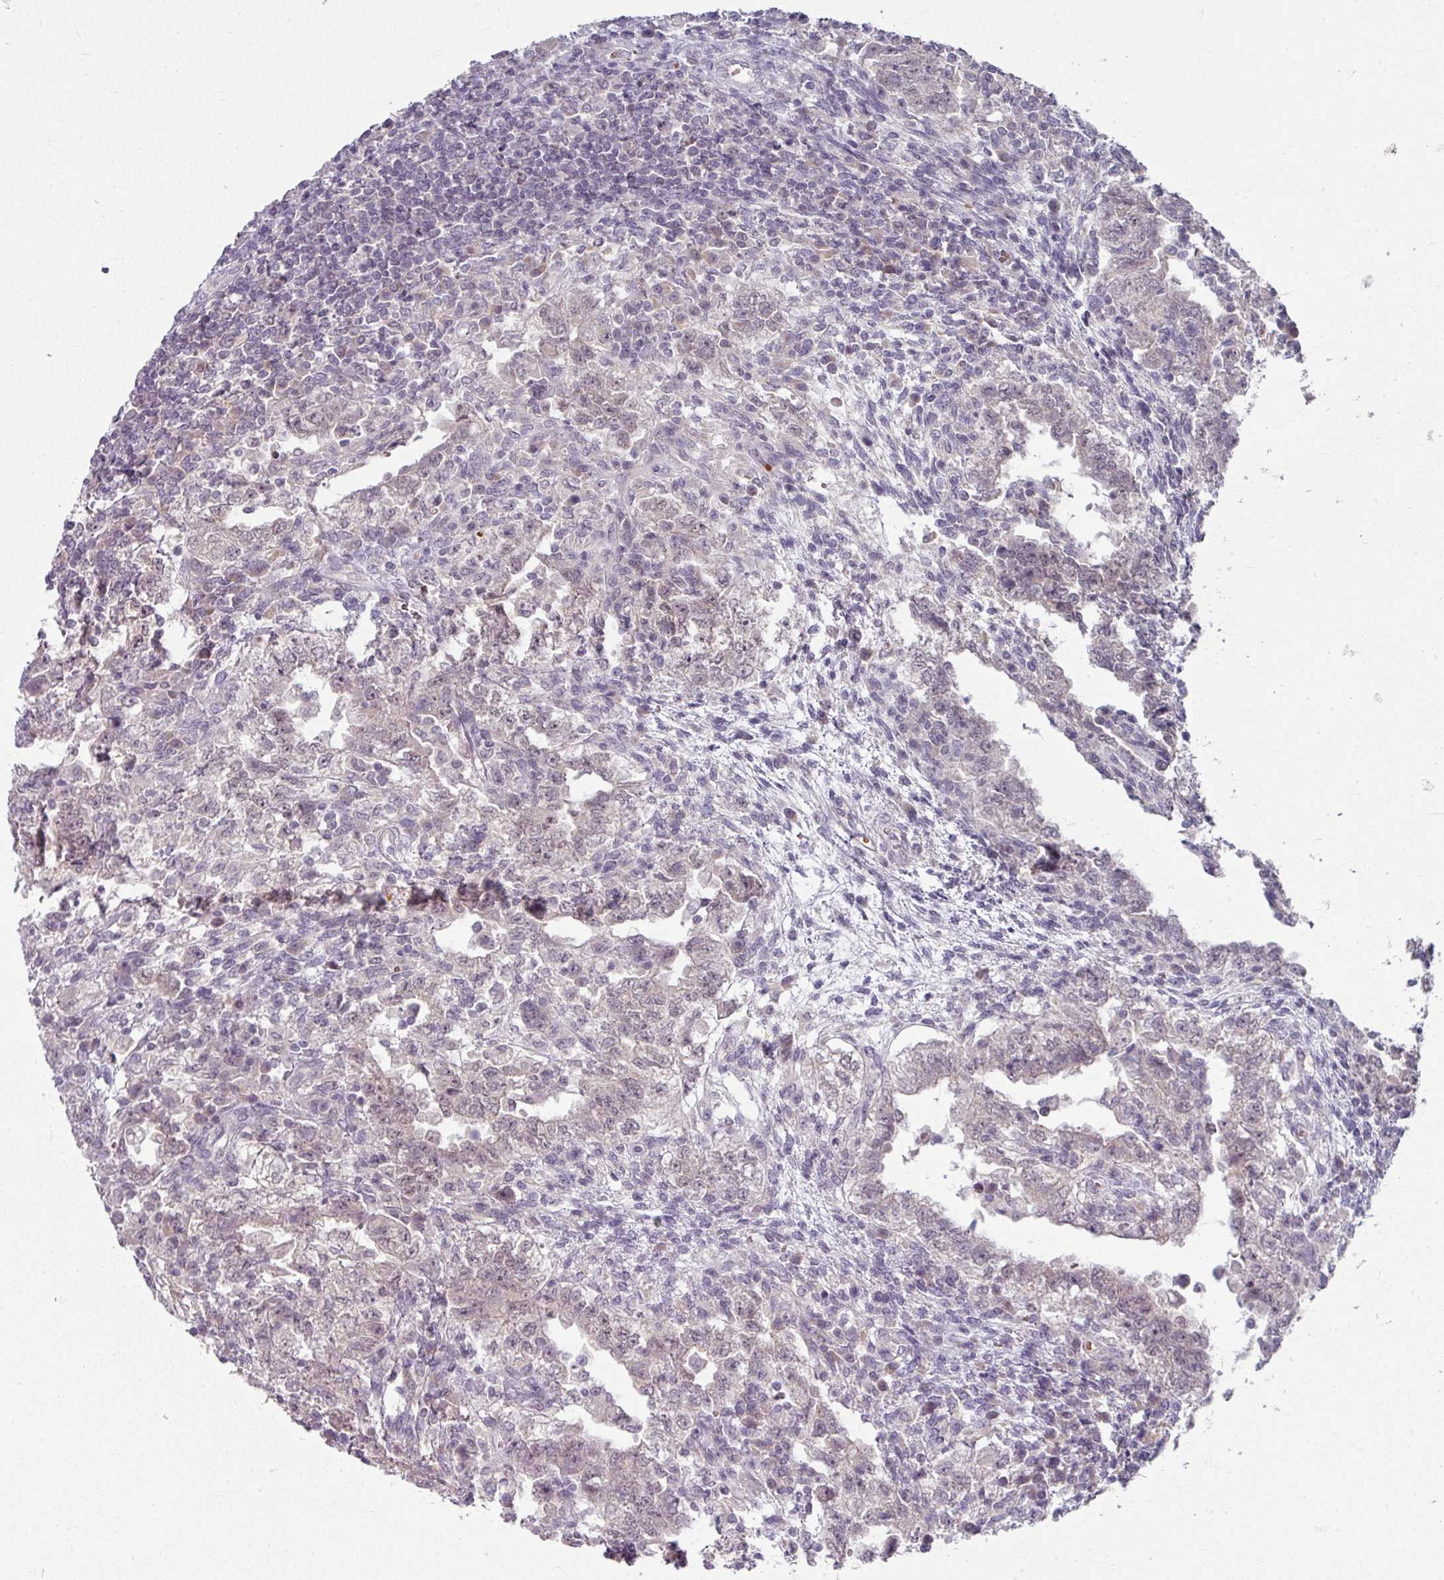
{"staining": {"intensity": "weak", "quantity": "<25%", "location": "nuclear"}, "tissue": "testis cancer", "cell_type": "Tumor cells", "image_type": "cancer", "snomed": [{"axis": "morphology", "description": "Carcinoma, Embryonal, NOS"}, {"axis": "topography", "description": "Testis"}], "caption": "There is no significant positivity in tumor cells of embryonal carcinoma (testis).", "gene": "KMT5C", "patient": {"sex": "male", "age": 26}}